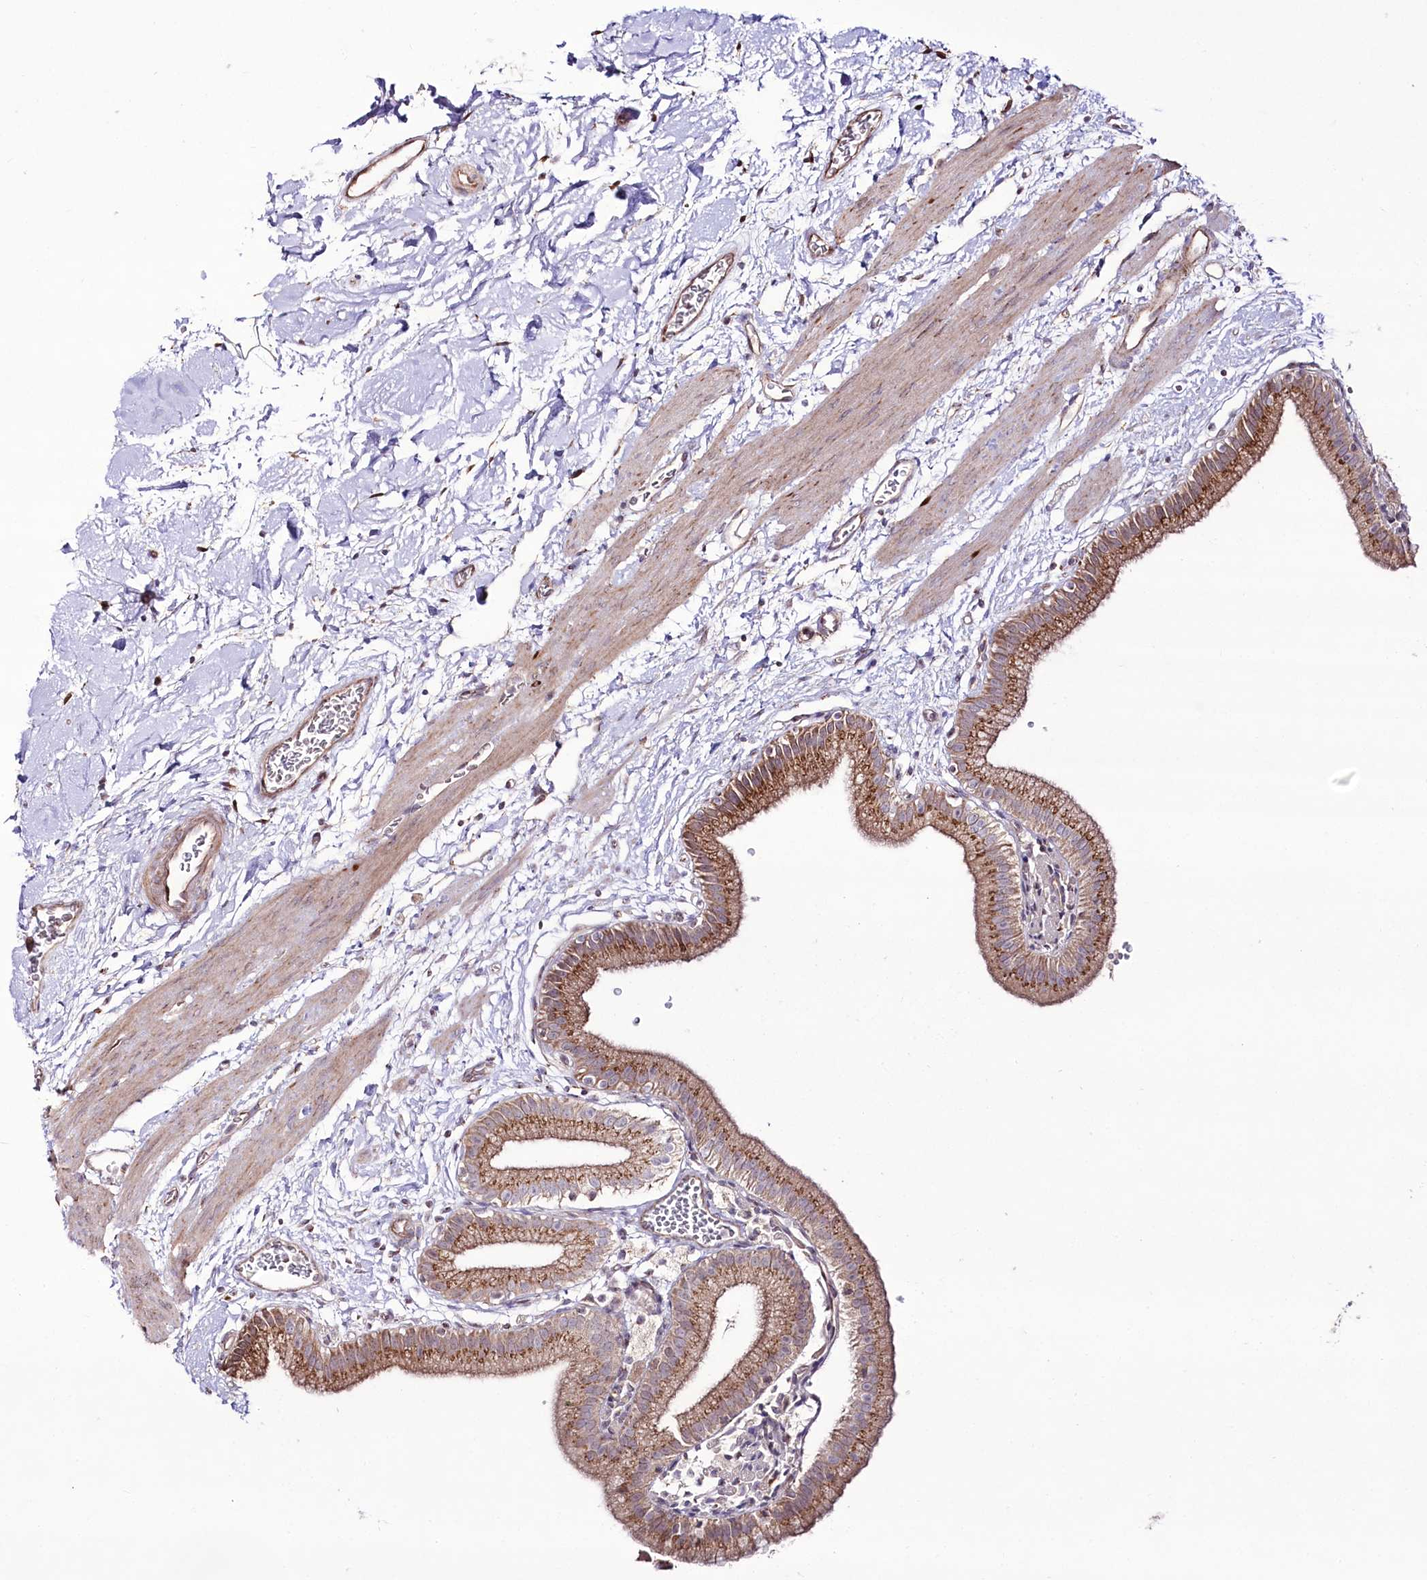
{"staining": {"intensity": "moderate", "quantity": ">75%", "location": "cytoplasmic/membranous"}, "tissue": "gallbladder", "cell_type": "Glandular cells", "image_type": "normal", "snomed": [{"axis": "morphology", "description": "Normal tissue, NOS"}, {"axis": "topography", "description": "Gallbladder"}], "caption": "Benign gallbladder demonstrates moderate cytoplasmic/membranous staining in about >75% of glandular cells The protein of interest is shown in brown color, while the nuclei are stained blue..", "gene": "REXO2", "patient": {"sex": "male", "age": 55}}